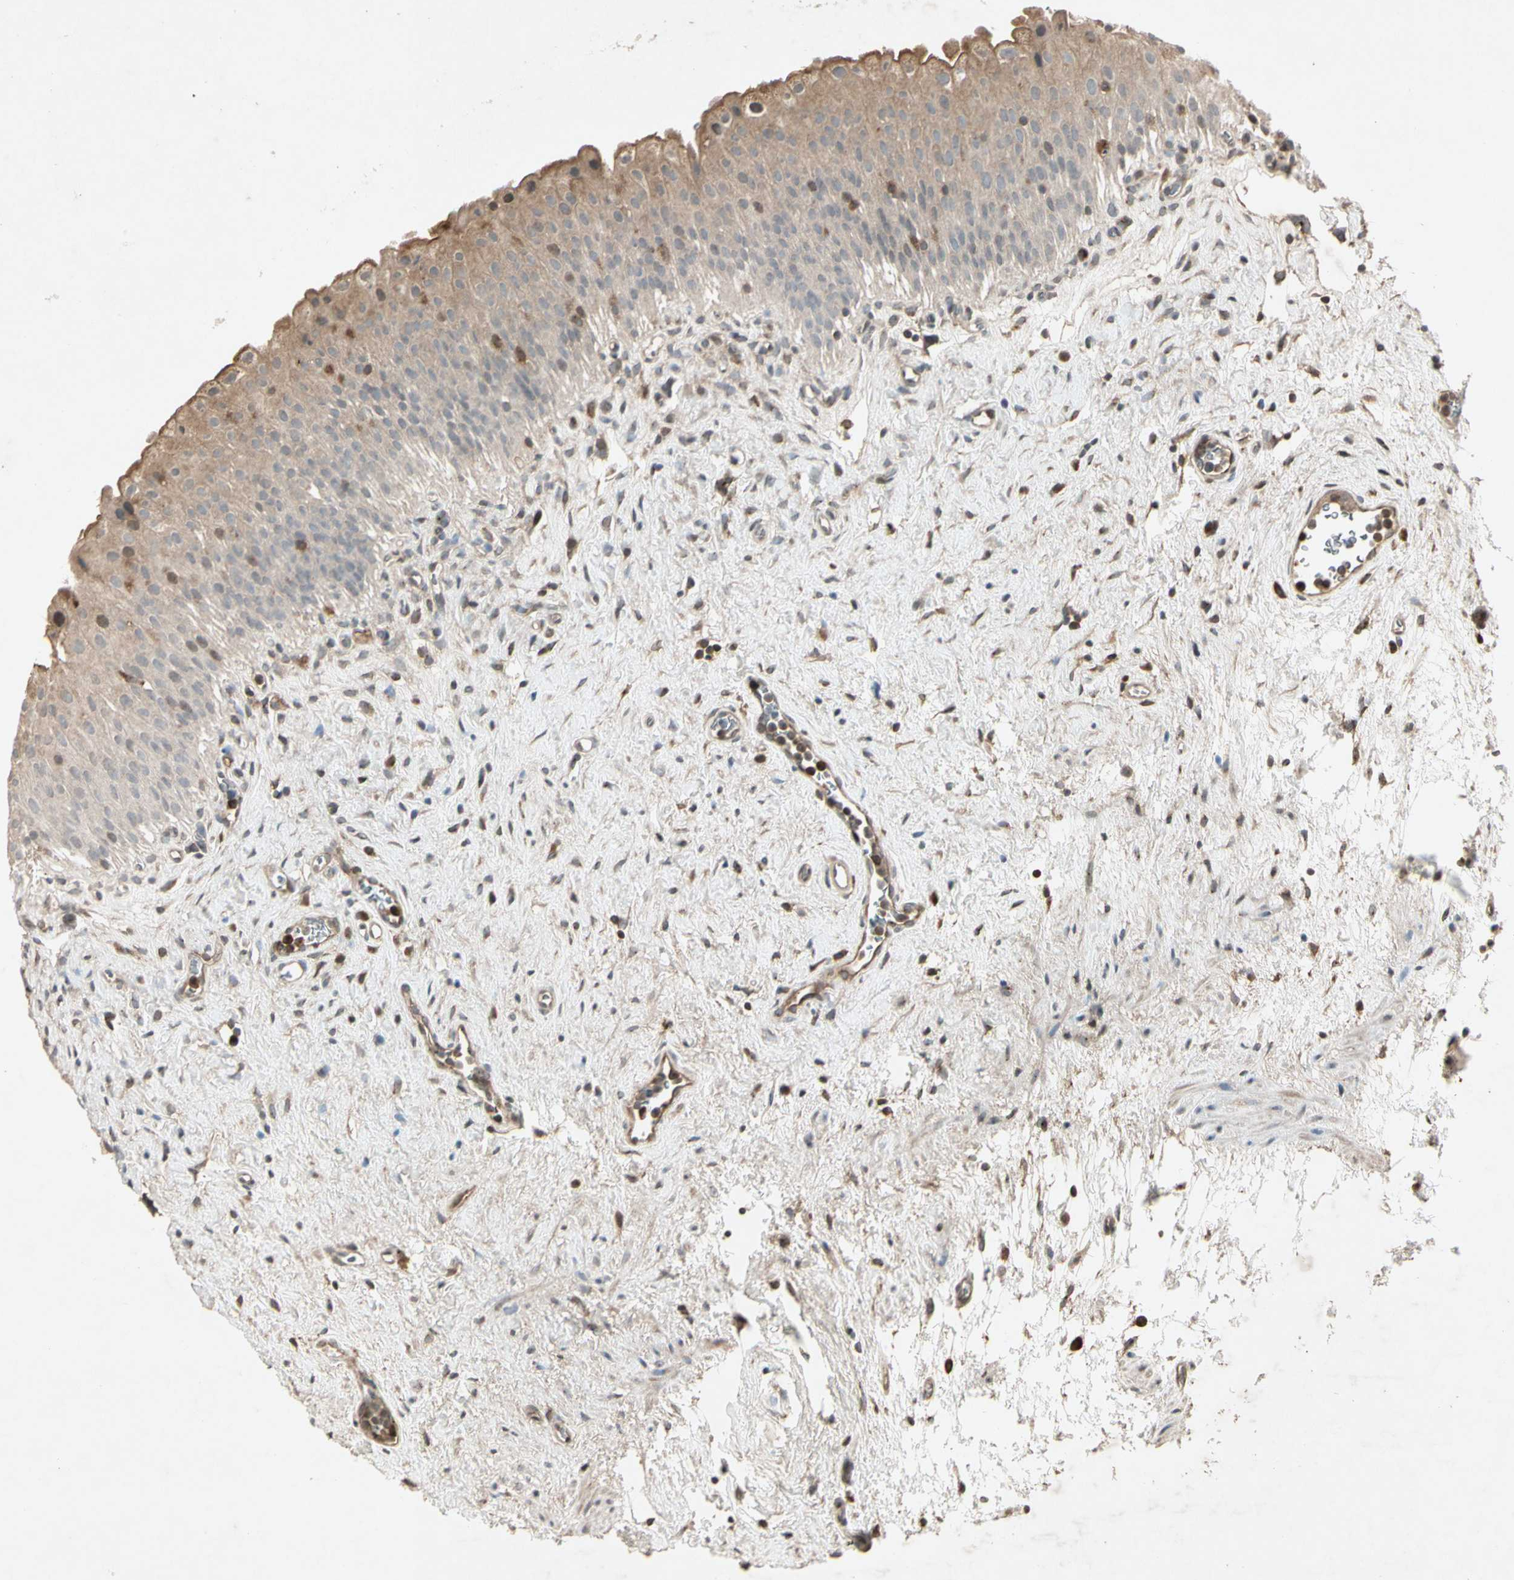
{"staining": {"intensity": "weak", "quantity": ">75%", "location": "cytoplasmic/membranous"}, "tissue": "urinary bladder", "cell_type": "Urothelial cells", "image_type": "normal", "snomed": [{"axis": "morphology", "description": "Normal tissue, NOS"}, {"axis": "morphology", "description": "Urothelial carcinoma, High grade"}, {"axis": "topography", "description": "Urinary bladder"}], "caption": "Immunohistochemical staining of benign urinary bladder displays low levels of weak cytoplasmic/membranous staining in about >75% of urothelial cells. (brown staining indicates protein expression, while blue staining denotes nuclei).", "gene": "TEK", "patient": {"sex": "male", "age": 46}}